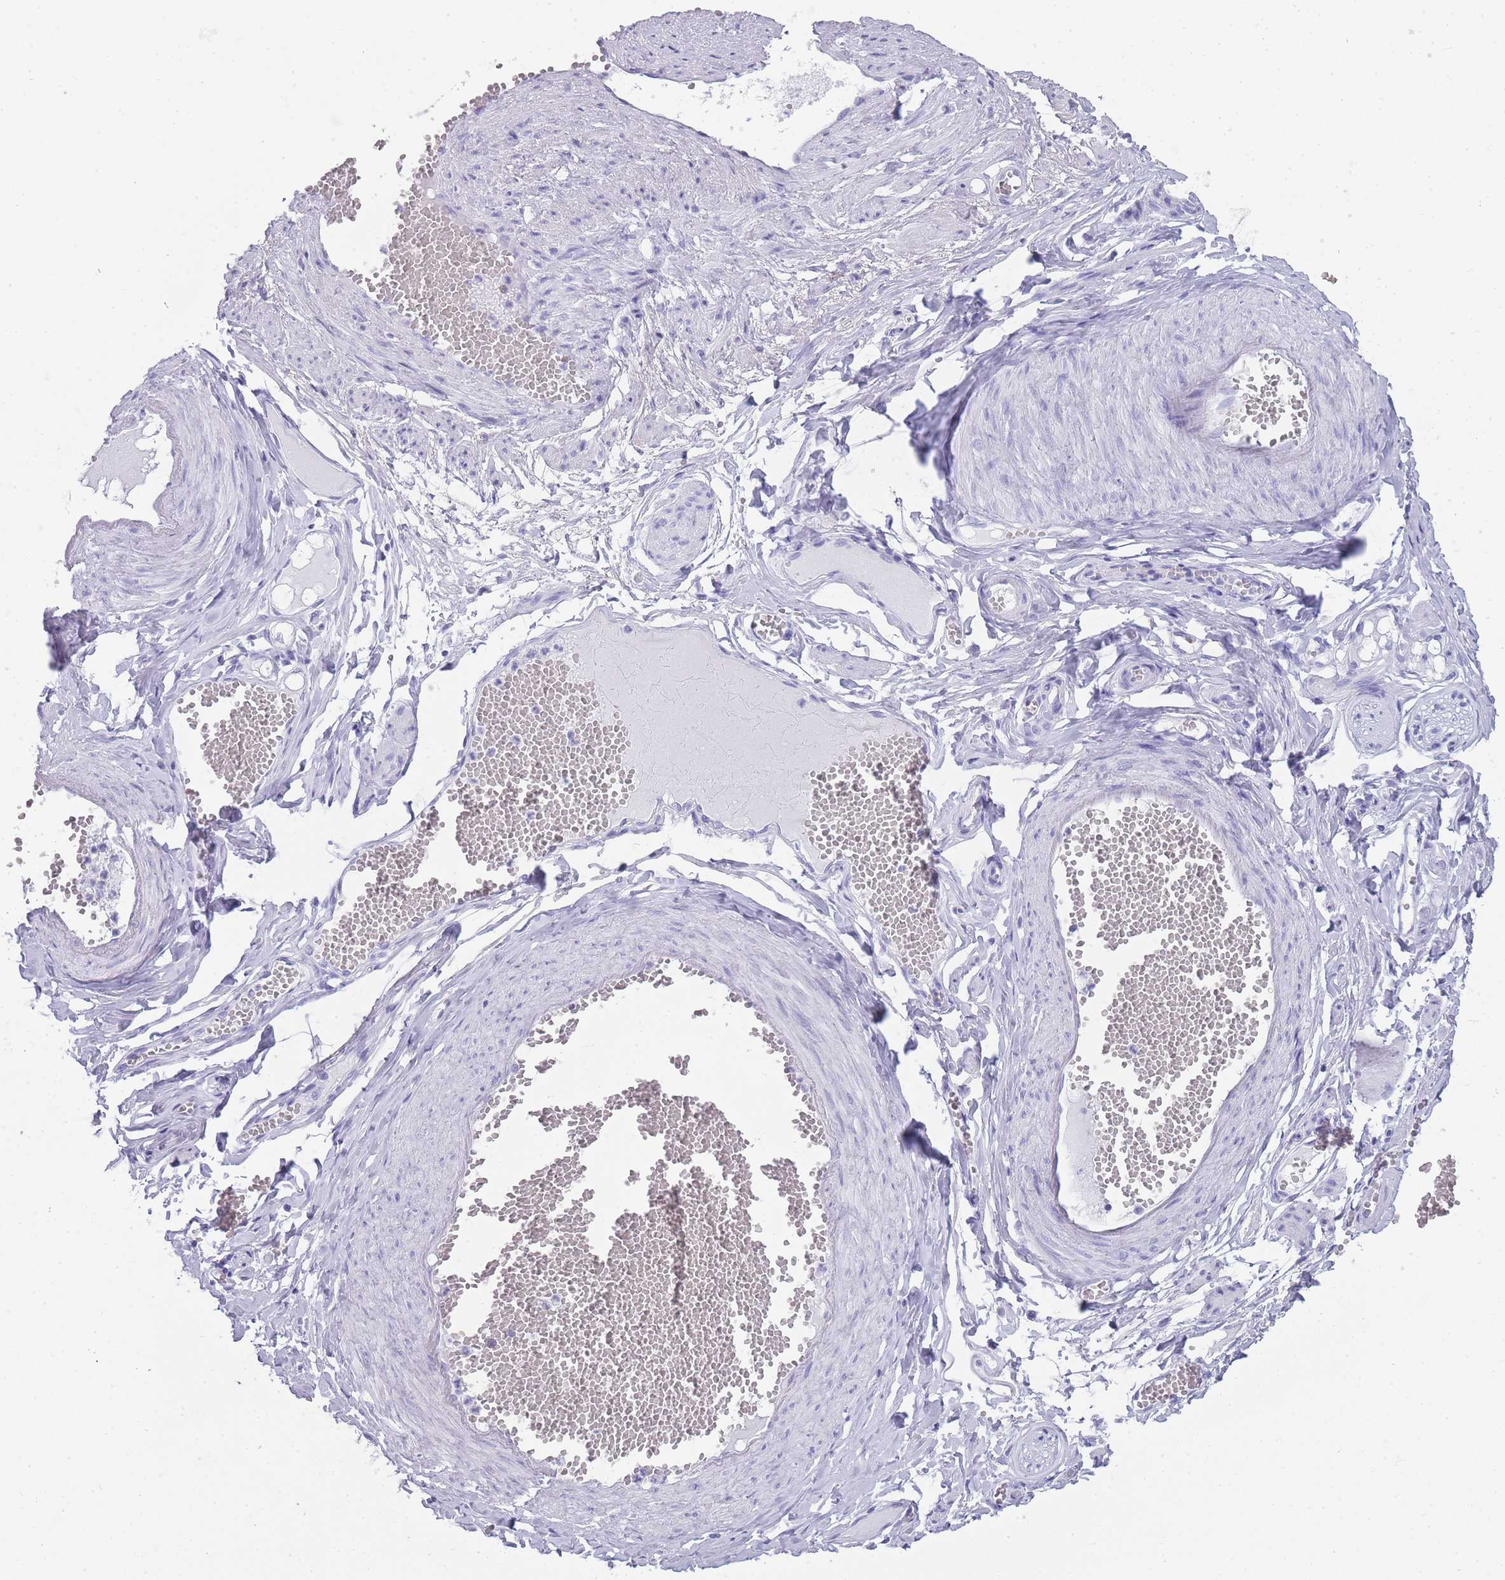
{"staining": {"intensity": "negative", "quantity": "none", "location": "none"}, "tissue": "soft tissue", "cell_type": "Fibroblasts", "image_type": "normal", "snomed": [{"axis": "morphology", "description": "Normal tissue, NOS"}, {"axis": "topography", "description": "Smooth muscle"}, {"axis": "topography", "description": "Peripheral nerve tissue"}], "caption": "This histopathology image is of normal soft tissue stained with immunohistochemistry to label a protein in brown with the nuclei are counter-stained blue. There is no positivity in fibroblasts.", "gene": "INS", "patient": {"sex": "female", "age": 39}}